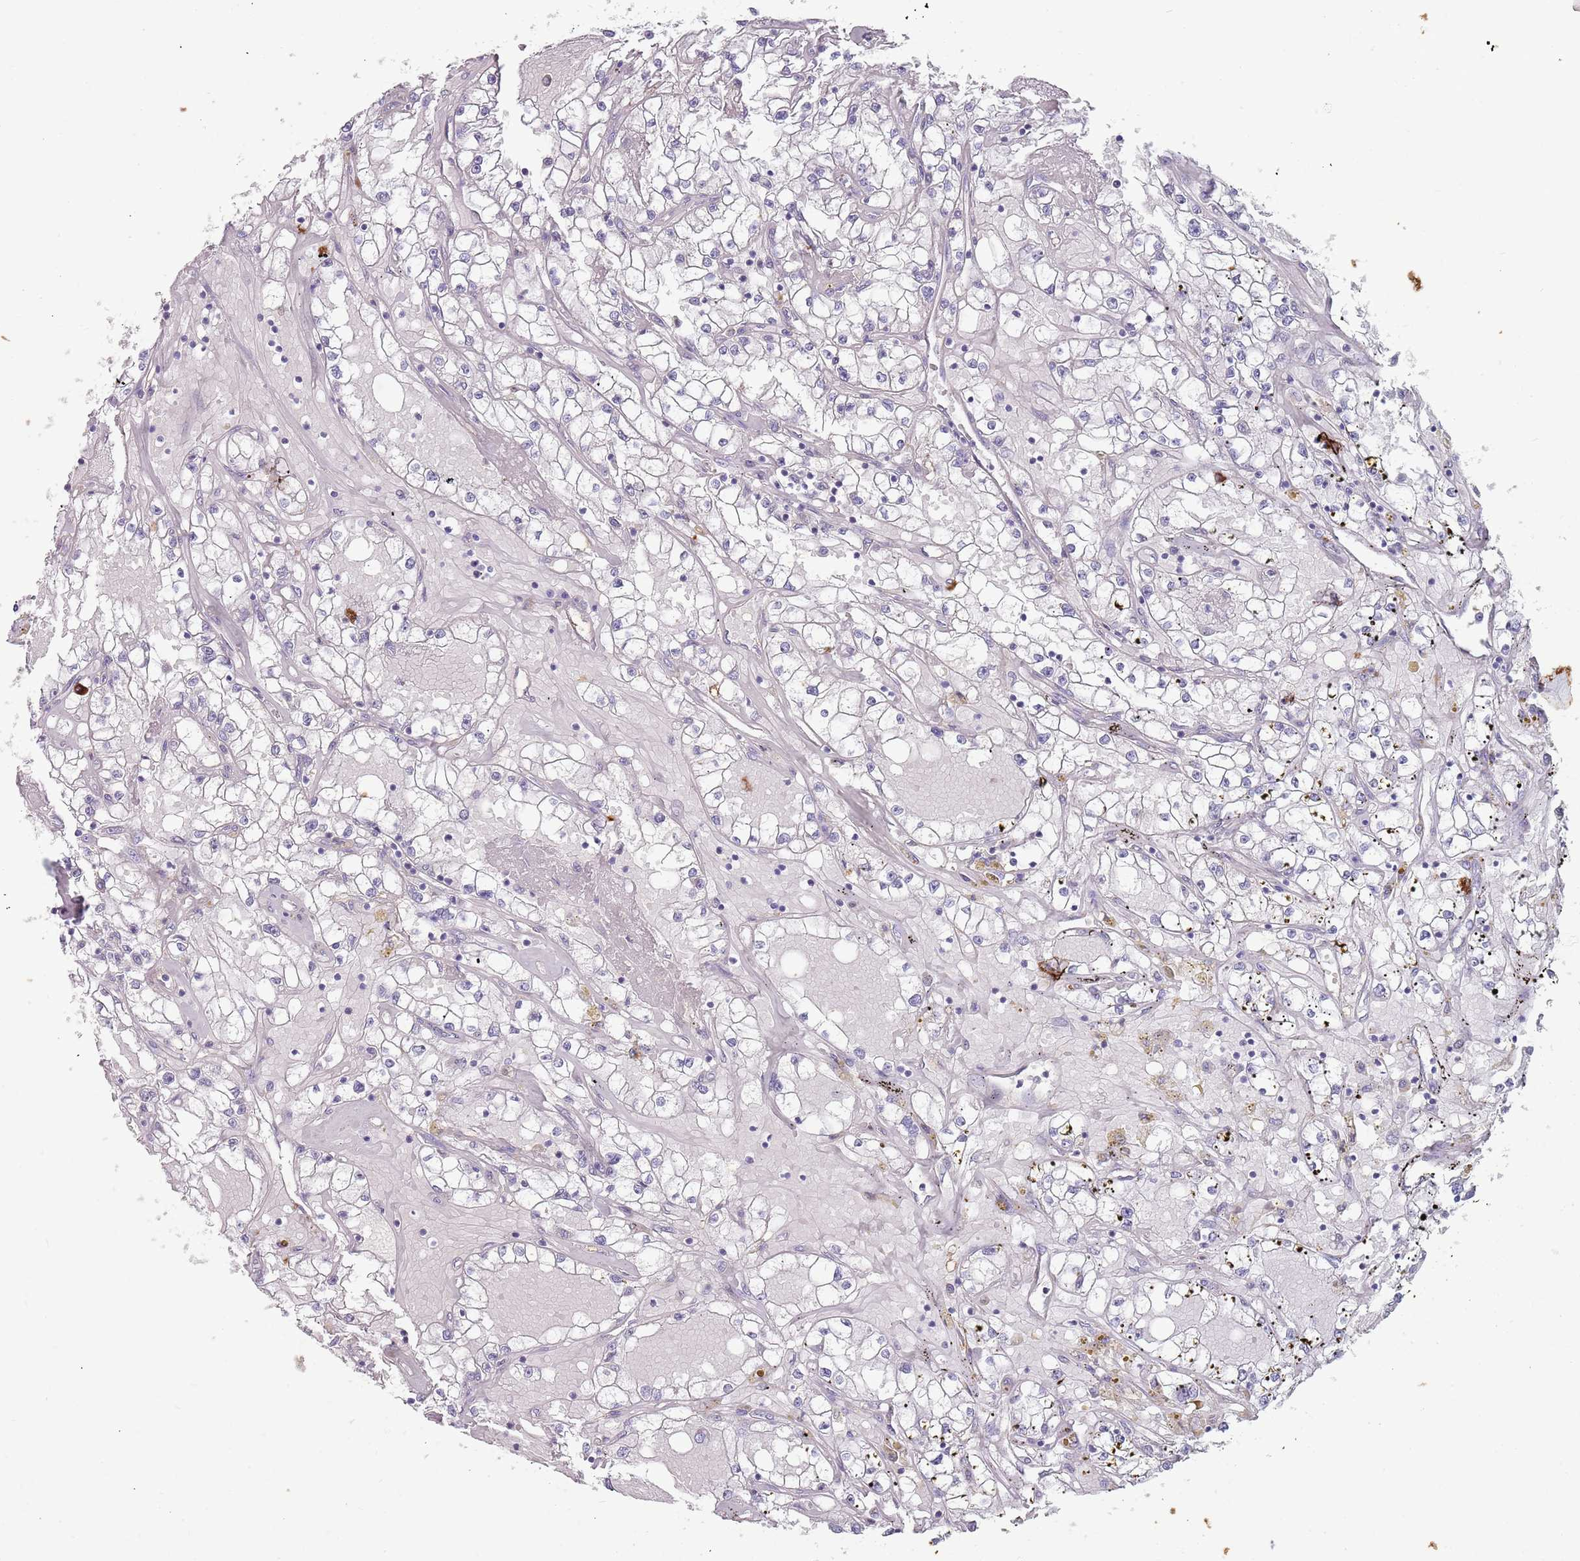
{"staining": {"intensity": "negative", "quantity": "none", "location": "none"}, "tissue": "renal cancer", "cell_type": "Tumor cells", "image_type": "cancer", "snomed": [{"axis": "morphology", "description": "Adenocarcinoma, NOS"}, {"axis": "topography", "description": "Kidney"}], "caption": "Image shows no protein positivity in tumor cells of renal adenocarcinoma tissue.", "gene": "STYK1", "patient": {"sex": "male", "age": 56}}